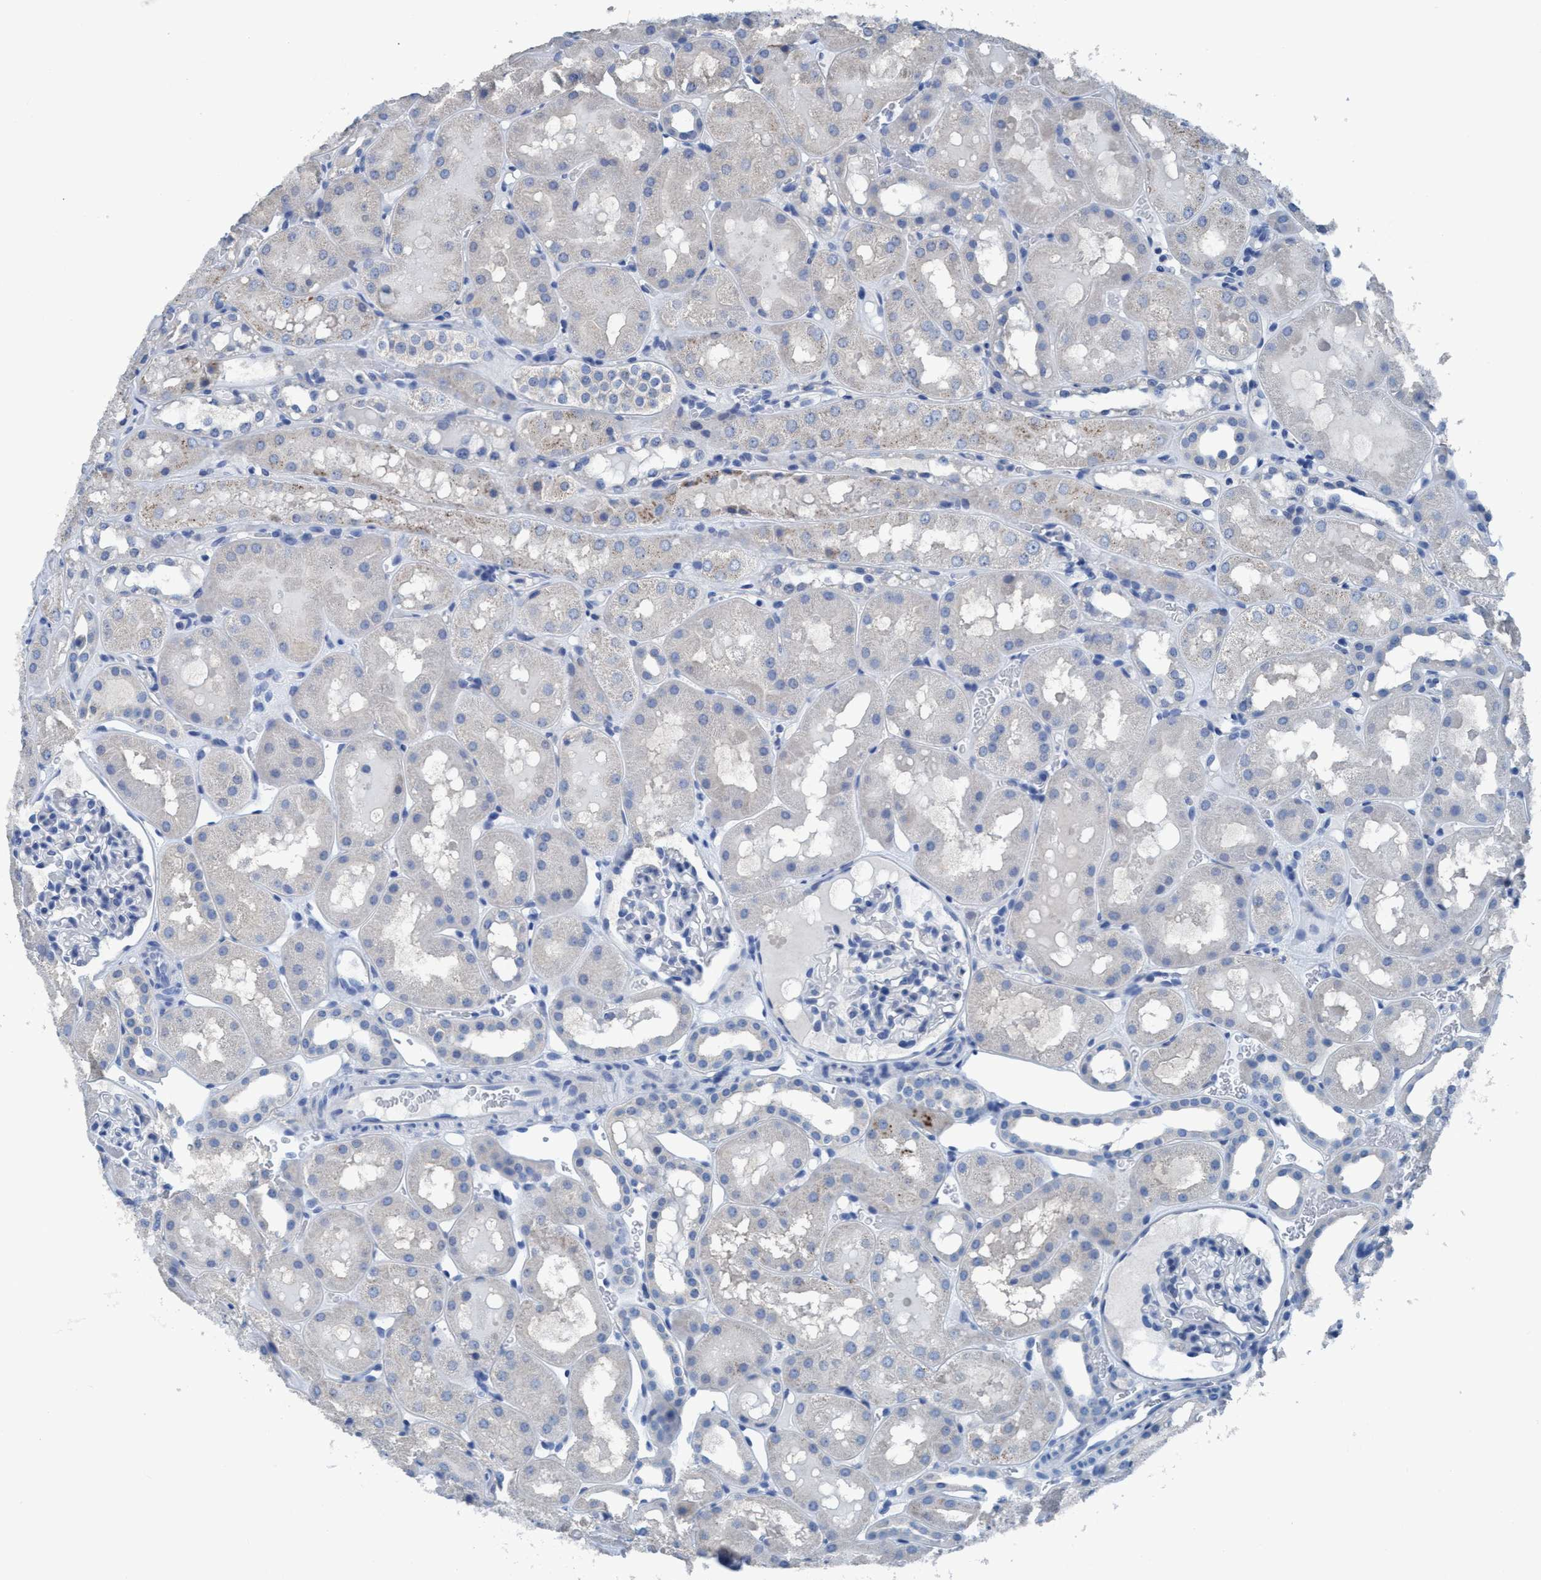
{"staining": {"intensity": "negative", "quantity": "none", "location": "none"}, "tissue": "kidney", "cell_type": "Cells in glomeruli", "image_type": "normal", "snomed": [{"axis": "morphology", "description": "Normal tissue, NOS"}, {"axis": "topography", "description": "Kidney"}, {"axis": "topography", "description": "Urinary bladder"}], "caption": "The photomicrograph demonstrates no staining of cells in glomeruli in normal kidney. (DAB IHC with hematoxylin counter stain).", "gene": "DNAI1", "patient": {"sex": "male", "age": 16}}